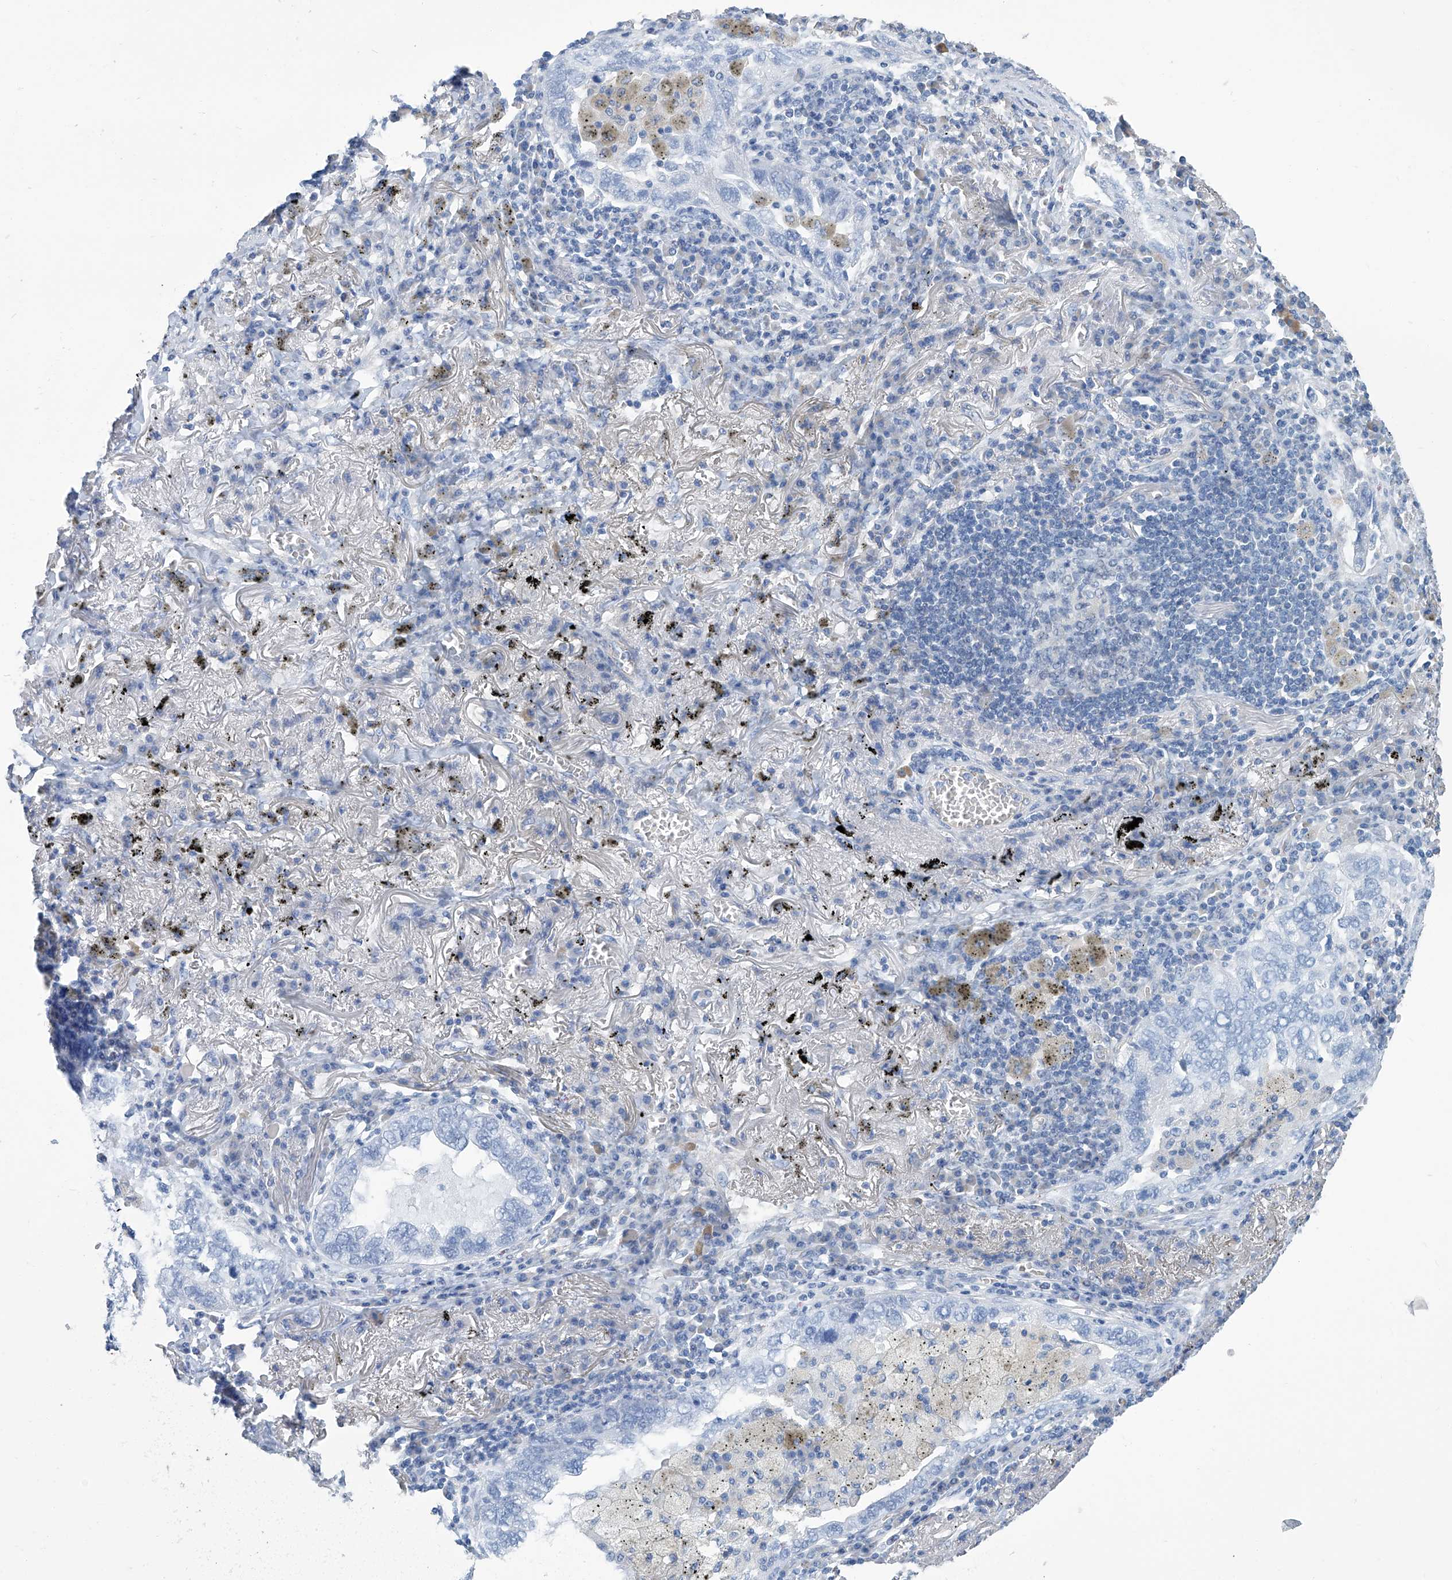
{"staining": {"intensity": "negative", "quantity": "none", "location": "none"}, "tissue": "lung cancer", "cell_type": "Tumor cells", "image_type": "cancer", "snomed": [{"axis": "morphology", "description": "Adenocarcinoma, NOS"}, {"axis": "topography", "description": "Lung"}], "caption": "Lung cancer (adenocarcinoma) was stained to show a protein in brown. There is no significant staining in tumor cells.", "gene": "PFKL", "patient": {"sex": "male", "age": 65}}